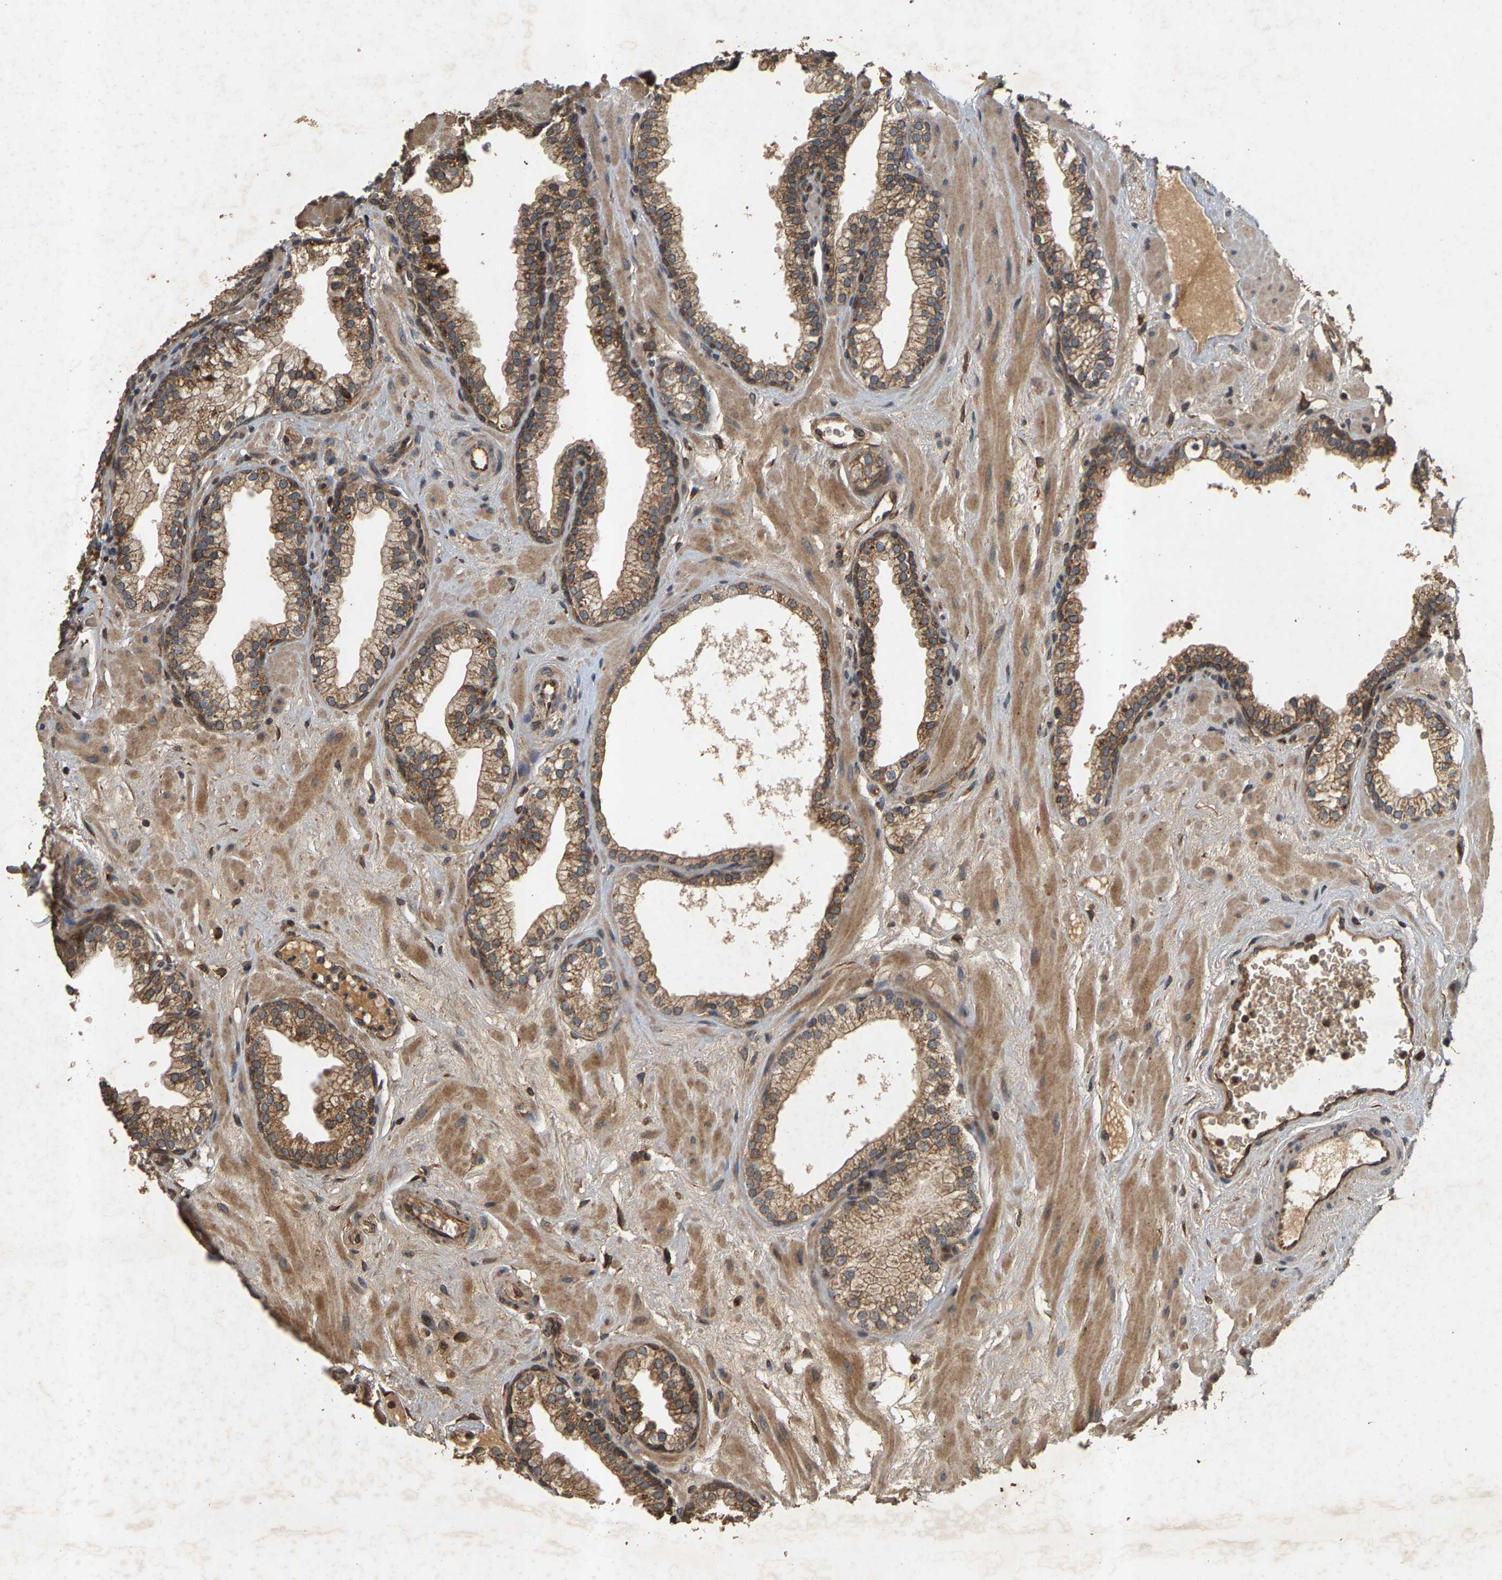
{"staining": {"intensity": "strong", "quantity": ">75%", "location": "cytoplasmic/membranous"}, "tissue": "prostate", "cell_type": "Glandular cells", "image_type": "normal", "snomed": [{"axis": "morphology", "description": "Normal tissue, NOS"}, {"axis": "morphology", "description": "Urothelial carcinoma, Low grade"}, {"axis": "topography", "description": "Urinary bladder"}, {"axis": "topography", "description": "Prostate"}], "caption": "This photomicrograph displays immunohistochemistry staining of unremarkable prostate, with high strong cytoplasmic/membranous positivity in approximately >75% of glandular cells.", "gene": "CIDEC", "patient": {"sex": "male", "age": 60}}